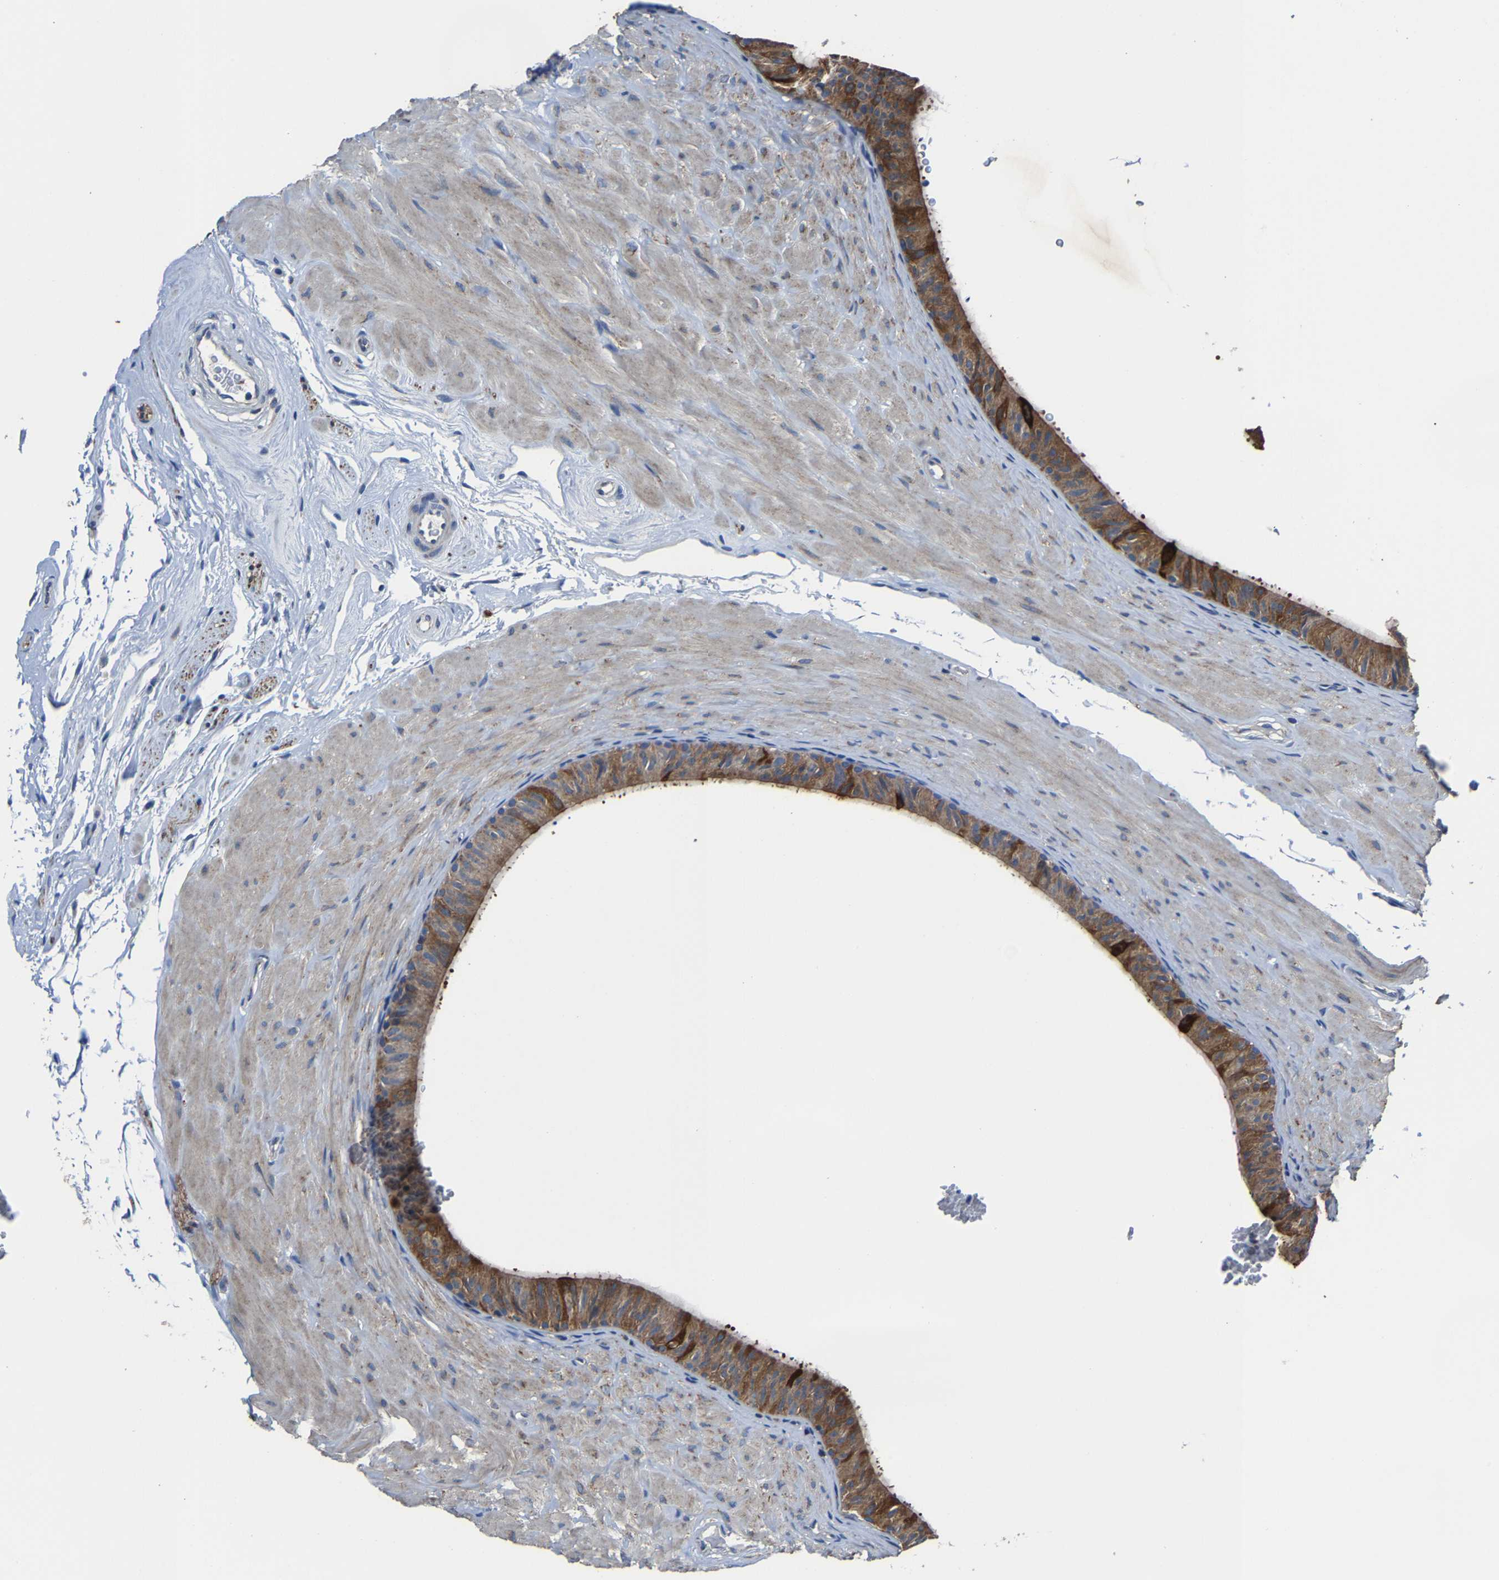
{"staining": {"intensity": "moderate", "quantity": ">75%", "location": "cytoplasmic/membranous"}, "tissue": "epididymis", "cell_type": "Glandular cells", "image_type": "normal", "snomed": [{"axis": "morphology", "description": "Normal tissue, NOS"}, {"axis": "topography", "description": "Epididymis"}], "caption": "Benign epididymis displays moderate cytoplasmic/membranous expression in about >75% of glandular cells, visualized by immunohistochemistry. Using DAB (brown) and hematoxylin (blue) stains, captured at high magnification using brightfield microscopy.", "gene": "AGK", "patient": {"sex": "male", "age": 34}}